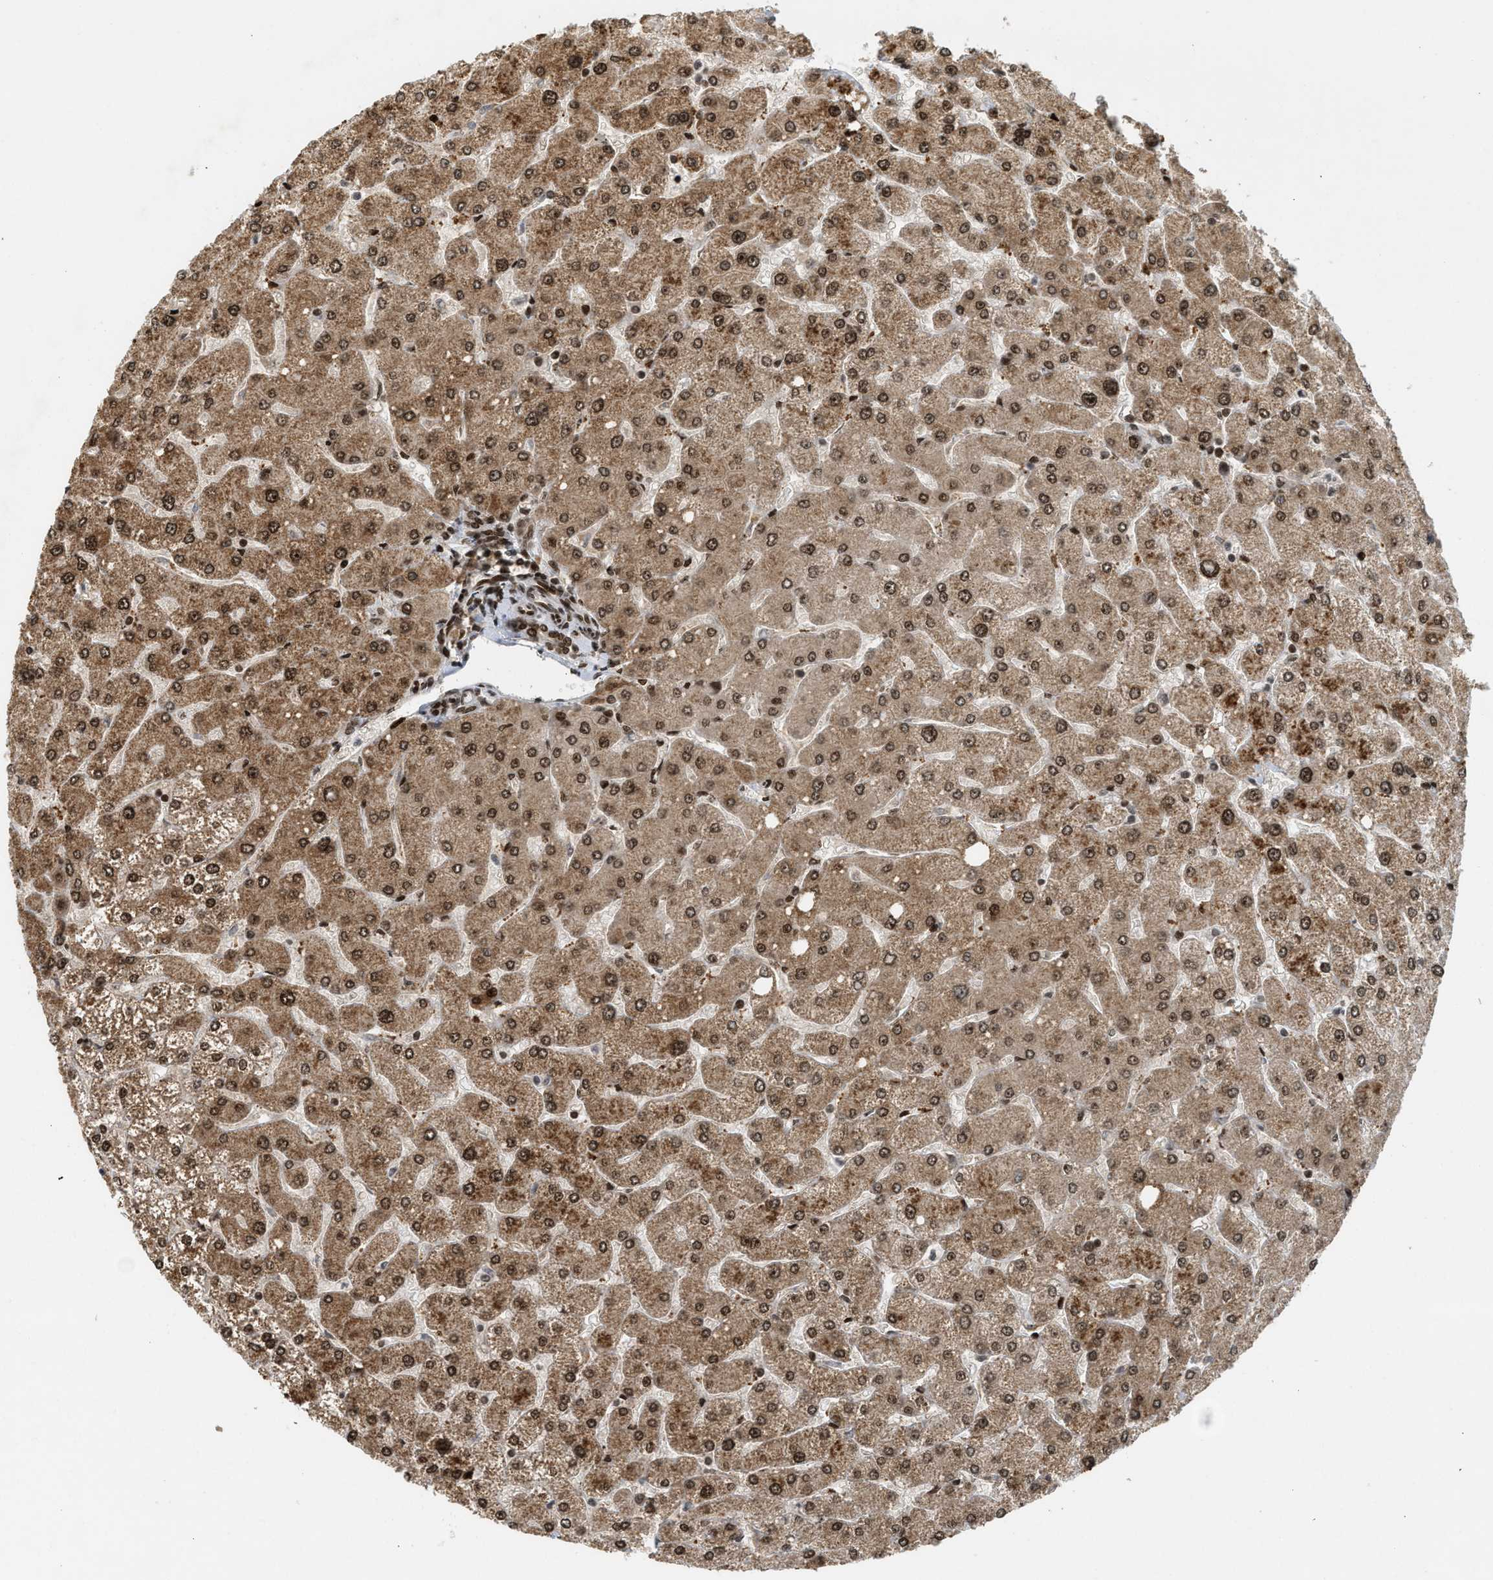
{"staining": {"intensity": "strong", "quantity": ">75%", "location": "nuclear"}, "tissue": "liver", "cell_type": "Cholangiocytes", "image_type": "normal", "snomed": [{"axis": "morphology", "description": "Normal tissue, NOS"}, {"axis": "topography", "description": "Liver"}], "caption": "Strong nuclear staining for a protein is identified in about >75% of cholangiocytes of unremarkable liver using immunohistochemistry.", "gene": "ZNF22", "patient": {"sex": "male", "age": 55}}